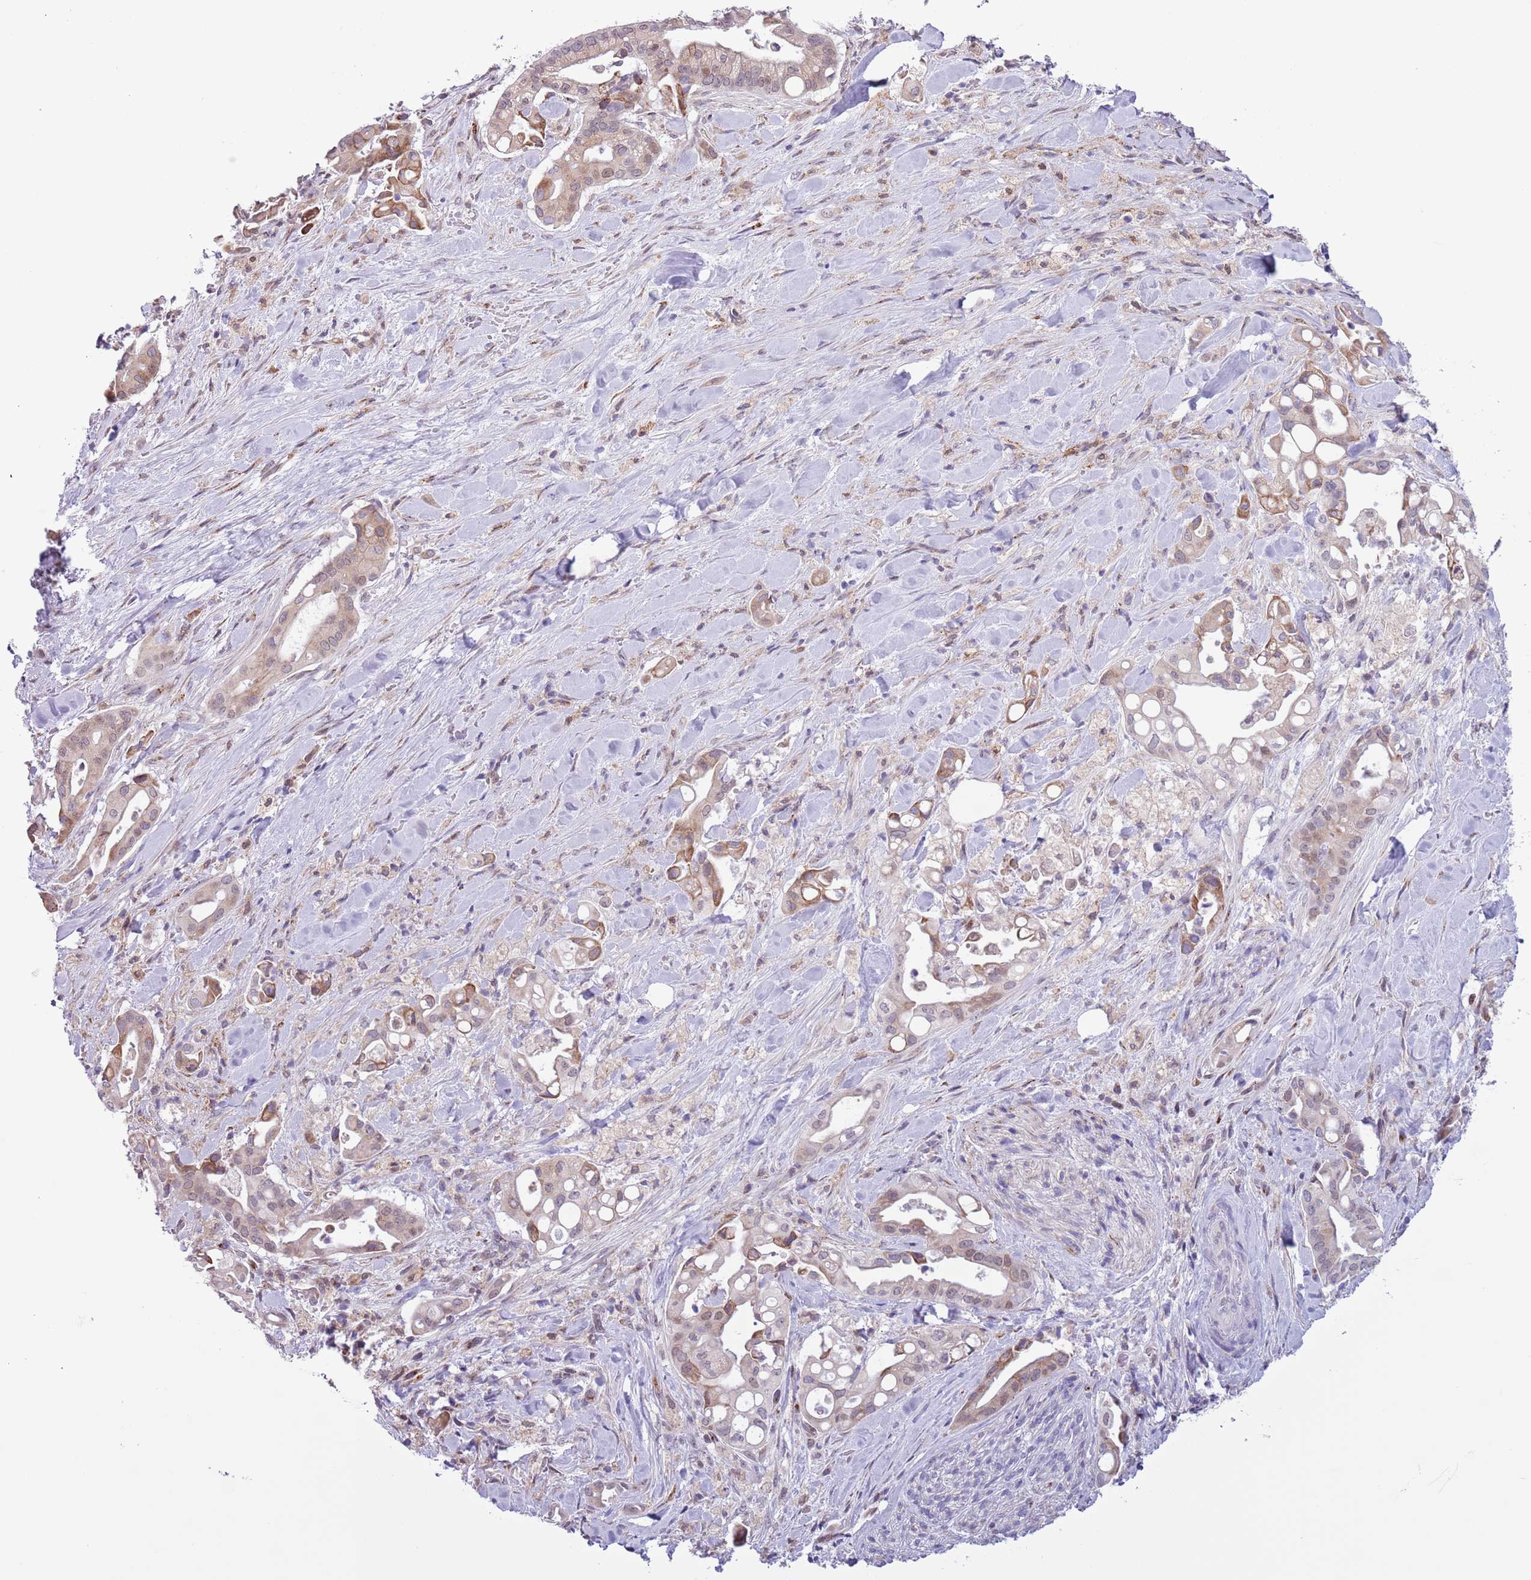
{"staining": {"intensity": "moderate", "quantity": "25%-75%", "location": "cytoplasmic/membranous,nuclear"}, "tissue": "liver cancer", "cell_type": "Tumor cells", "image_type": "cancer", "snomed": [{"axis": "morphology", "description": "Cholangiocarcinoma"}, {"axis": "topography", "description": "Liver"}], "caption": "Protein expression analysis of liver cancer displays moderate cytoplasmic/membranous and nuclear staining in about 25%-75% of tumor cells. The staining is performed using DAB brown chromogen to label protein expression. The nuclei are counter-stained blue using hematoxylin.", "gene": "ZNF576", "patient": {"sex": "female", "age": 68}}